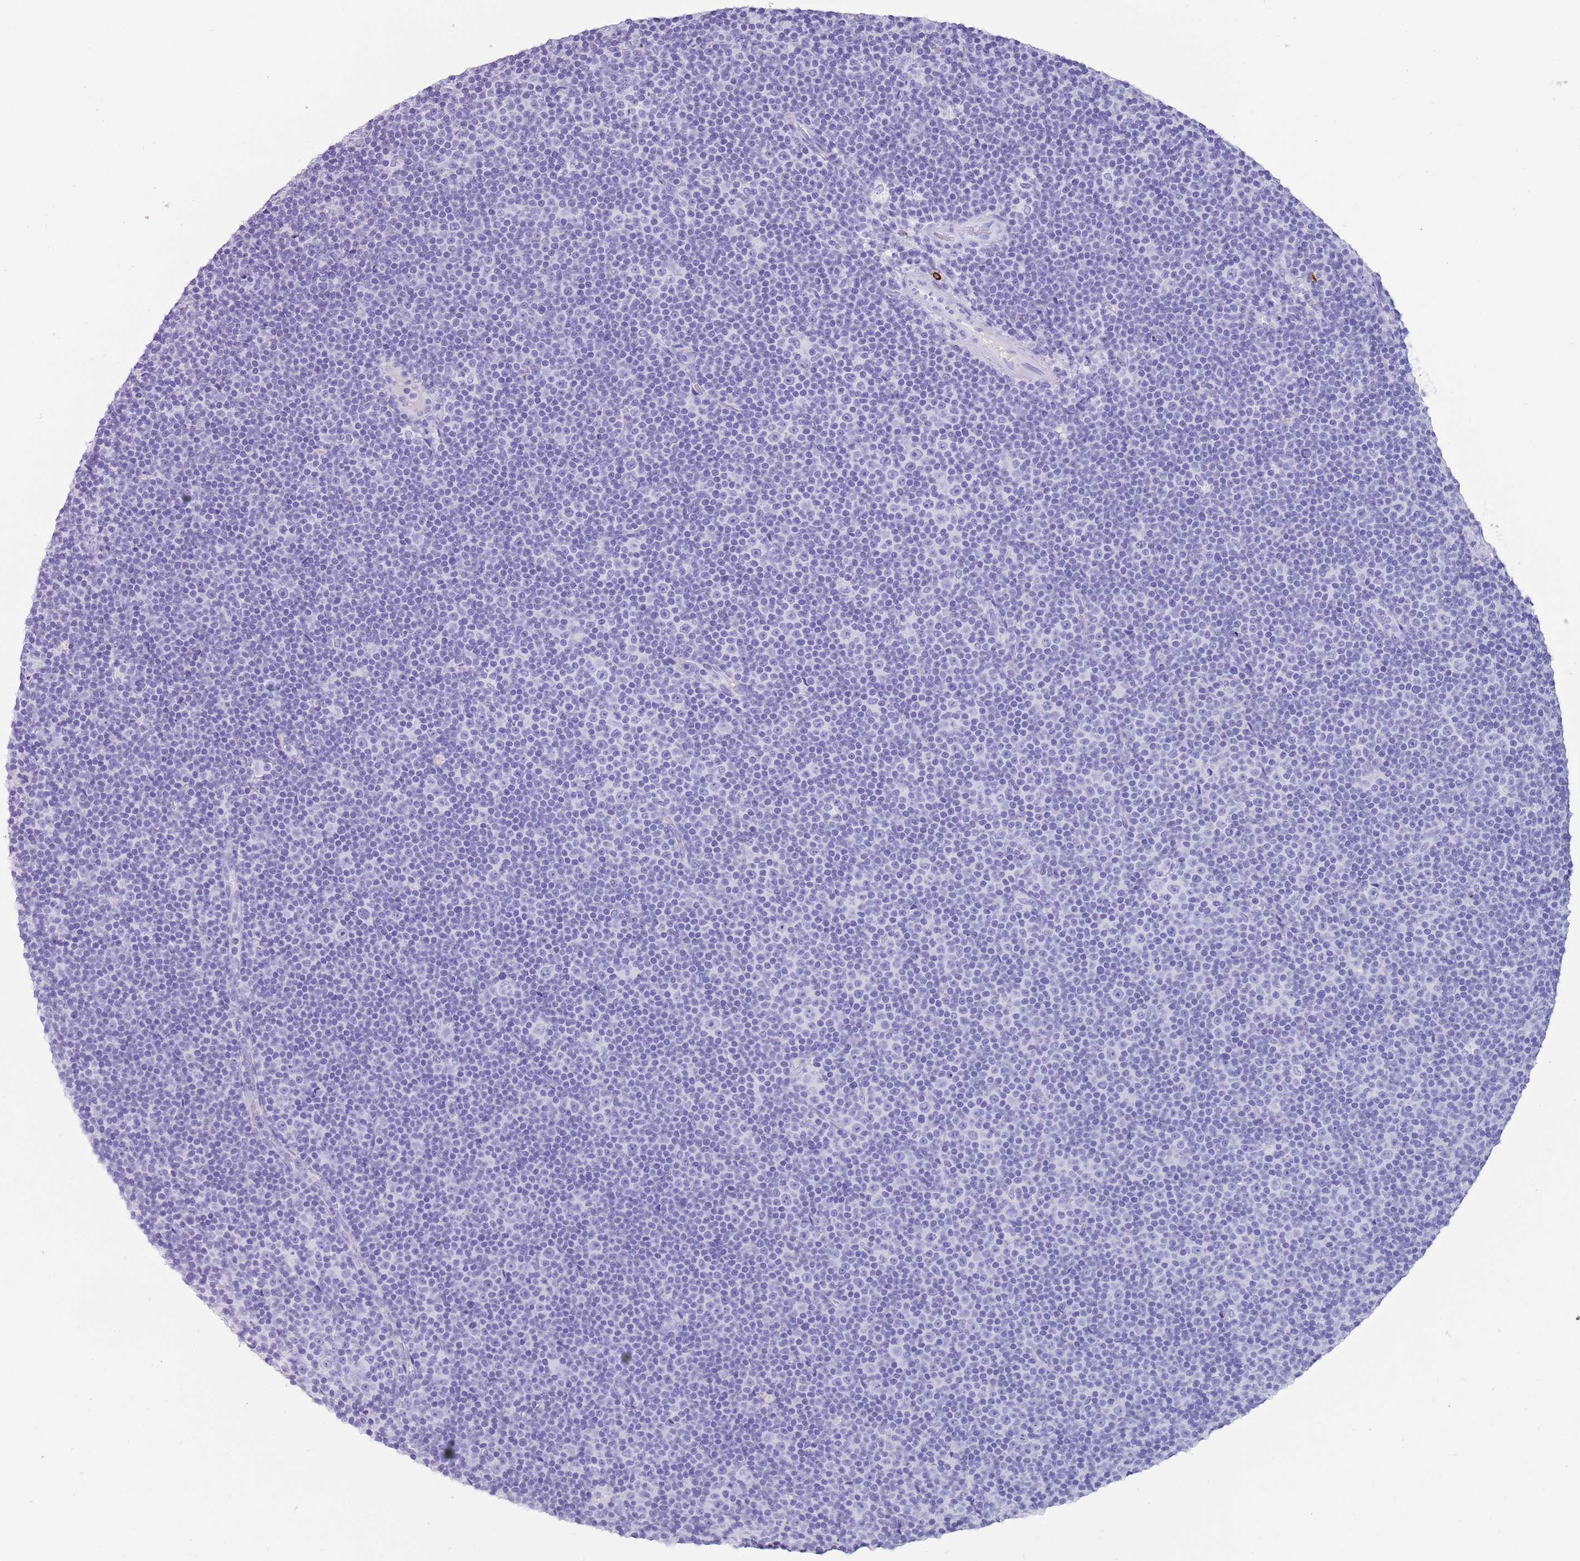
{"staining": {"intensity": "negative", "quantity": "none", "location": "none"}, "tissue": "lymphoma", "cell_type": "Tumor cells", "image_type": "cancer", "snomed": [{"axis": "morphology", "description": "Malignant lymphoma, non-Hodgkin's type, Low grade"}, {"axis": "topography", "description": "Lymph node"}], "caption": "This is a photomicrograph of IHC staining of malignant lymphoma, non-Hodgkin's type (low-grade), which shows no positivity in tumor cells. (DAB (3,3'-diaminobenzidine) IHC with hematoxylin counter stain).", "gene": "MYADML2", "patient": {"sex": "female", "age": 67}}